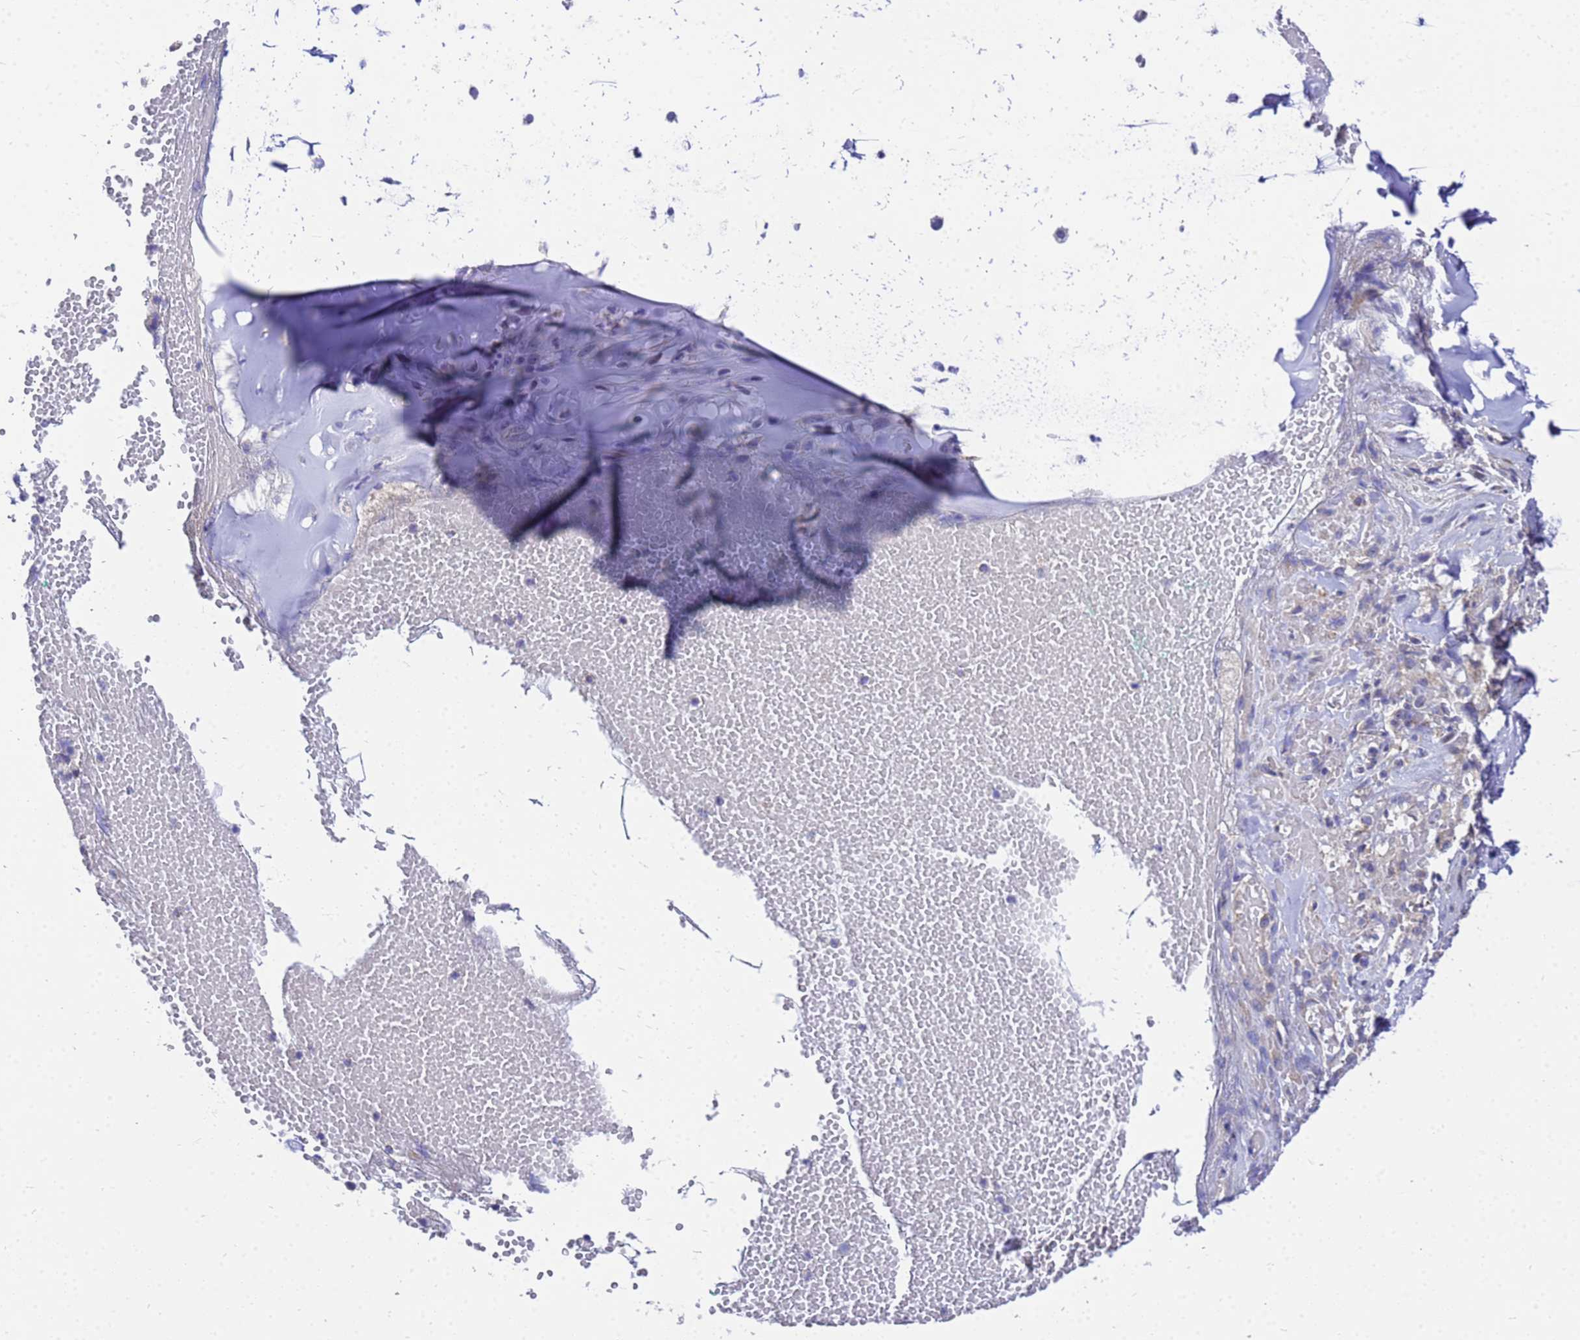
{"staining": {"intensity": "negative", "quantity": "none", "location": "none"}, "tissue": "adipose tissue", "cell_type": "Adipocytes", "image_type": "normal", "snomed": [{"axis": "morphology", "description": "Normal tissue, NOS"}, {"axis": "morphology", "description": "Basal cell carcinoma"}, {"axis": "topography", "description": "Cartilage tissue"}, {"axis": "topography", "description": "Nasopharynx"}, {"axis": "topography", "description": "Oral tissue"}], "caption": "The photomicrograph exhibits no significant staining in adipocytes of adipose tissue.", "gene": "POP7", "patient": {"sex": "female", "age": 77}}